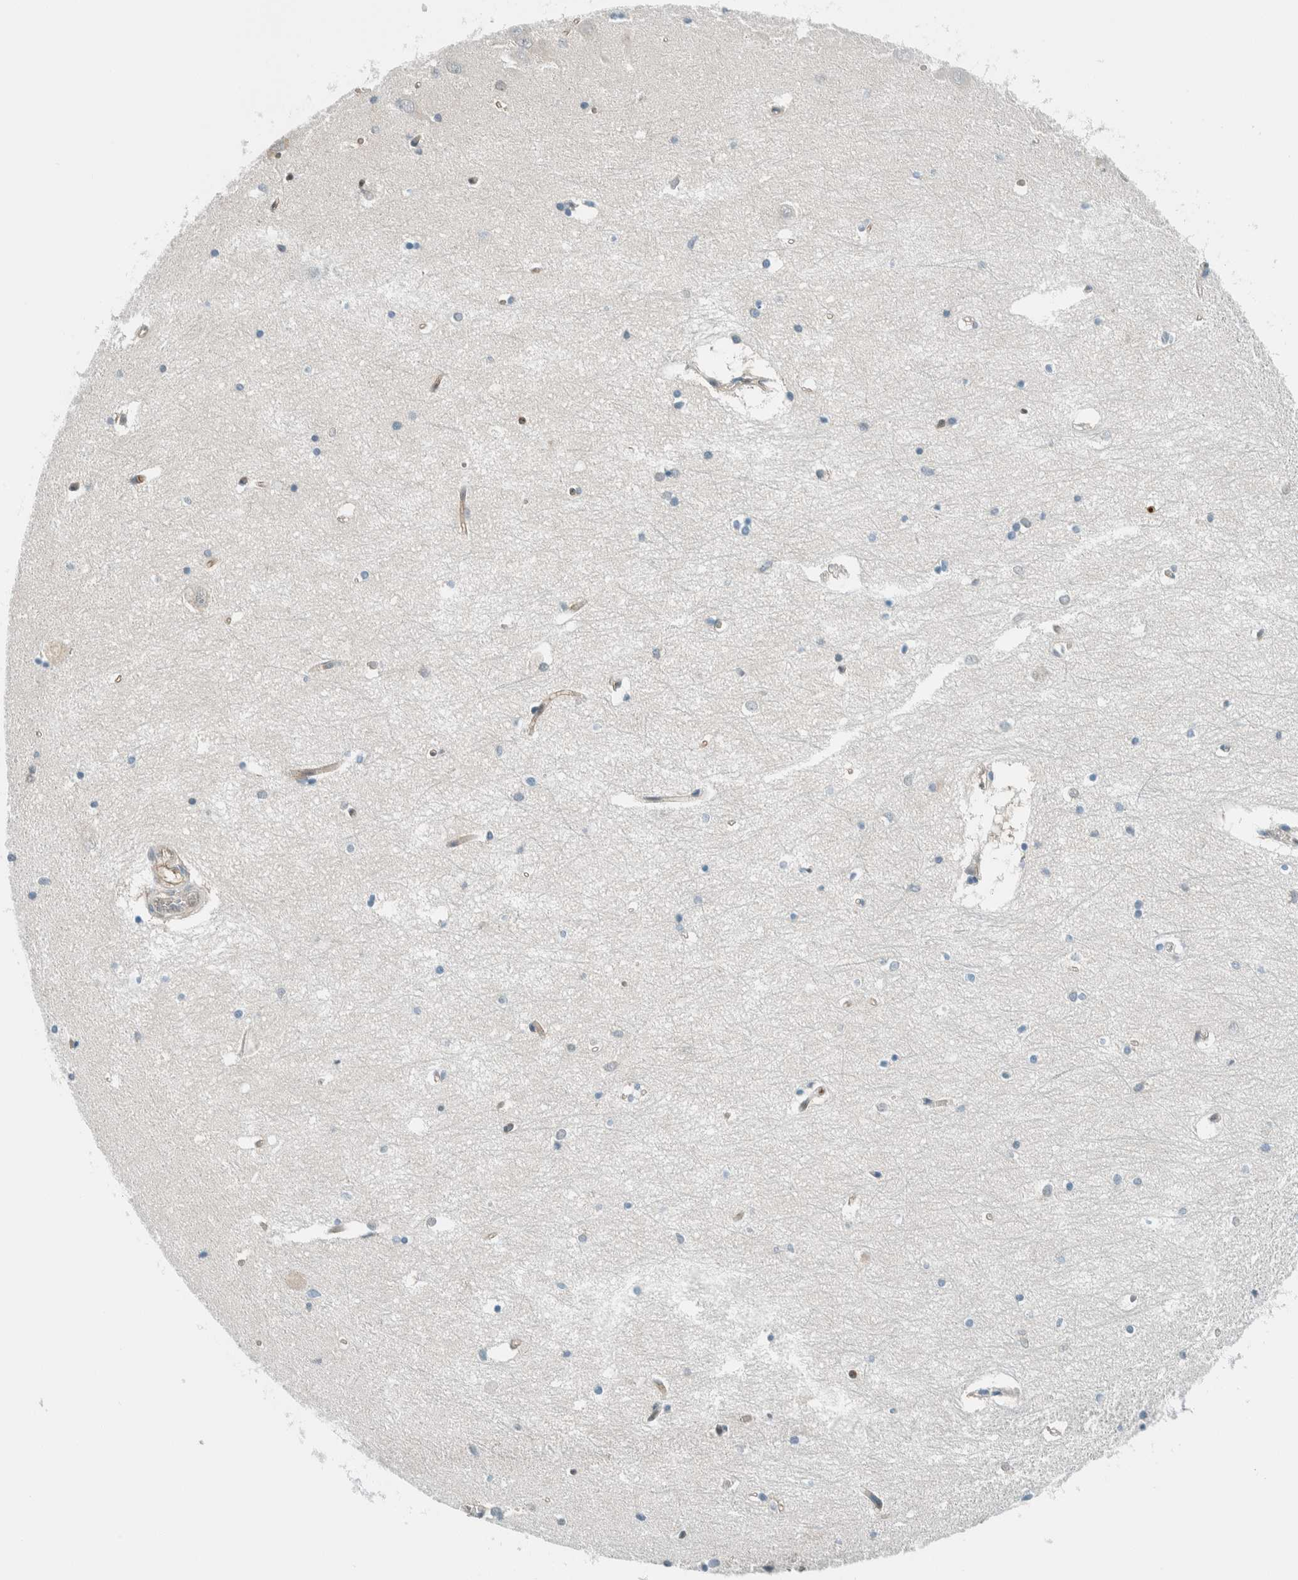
{"staining": {"intensity": "negative", "quantity": "none", "location": "none"}, "tissue": "hippocampus", "cell_type": "Glial cells", "image_type": "normal", "snomed": [{"axis": "morphology", "description": "Normal tissue, NOS"}, {"axis": "topography", "description": "Hippocampus"}], "caption": "This micrograph is of benign hippocampus stained with IHC to label a protein in brown with the nuclei are counter-stained blue. There is no positivity in glial cells. (Immunohistochemistry, brightfield microscopy, high magnification).", "gene": "NXN", "patient": {"sex": "male", "age": 70}}